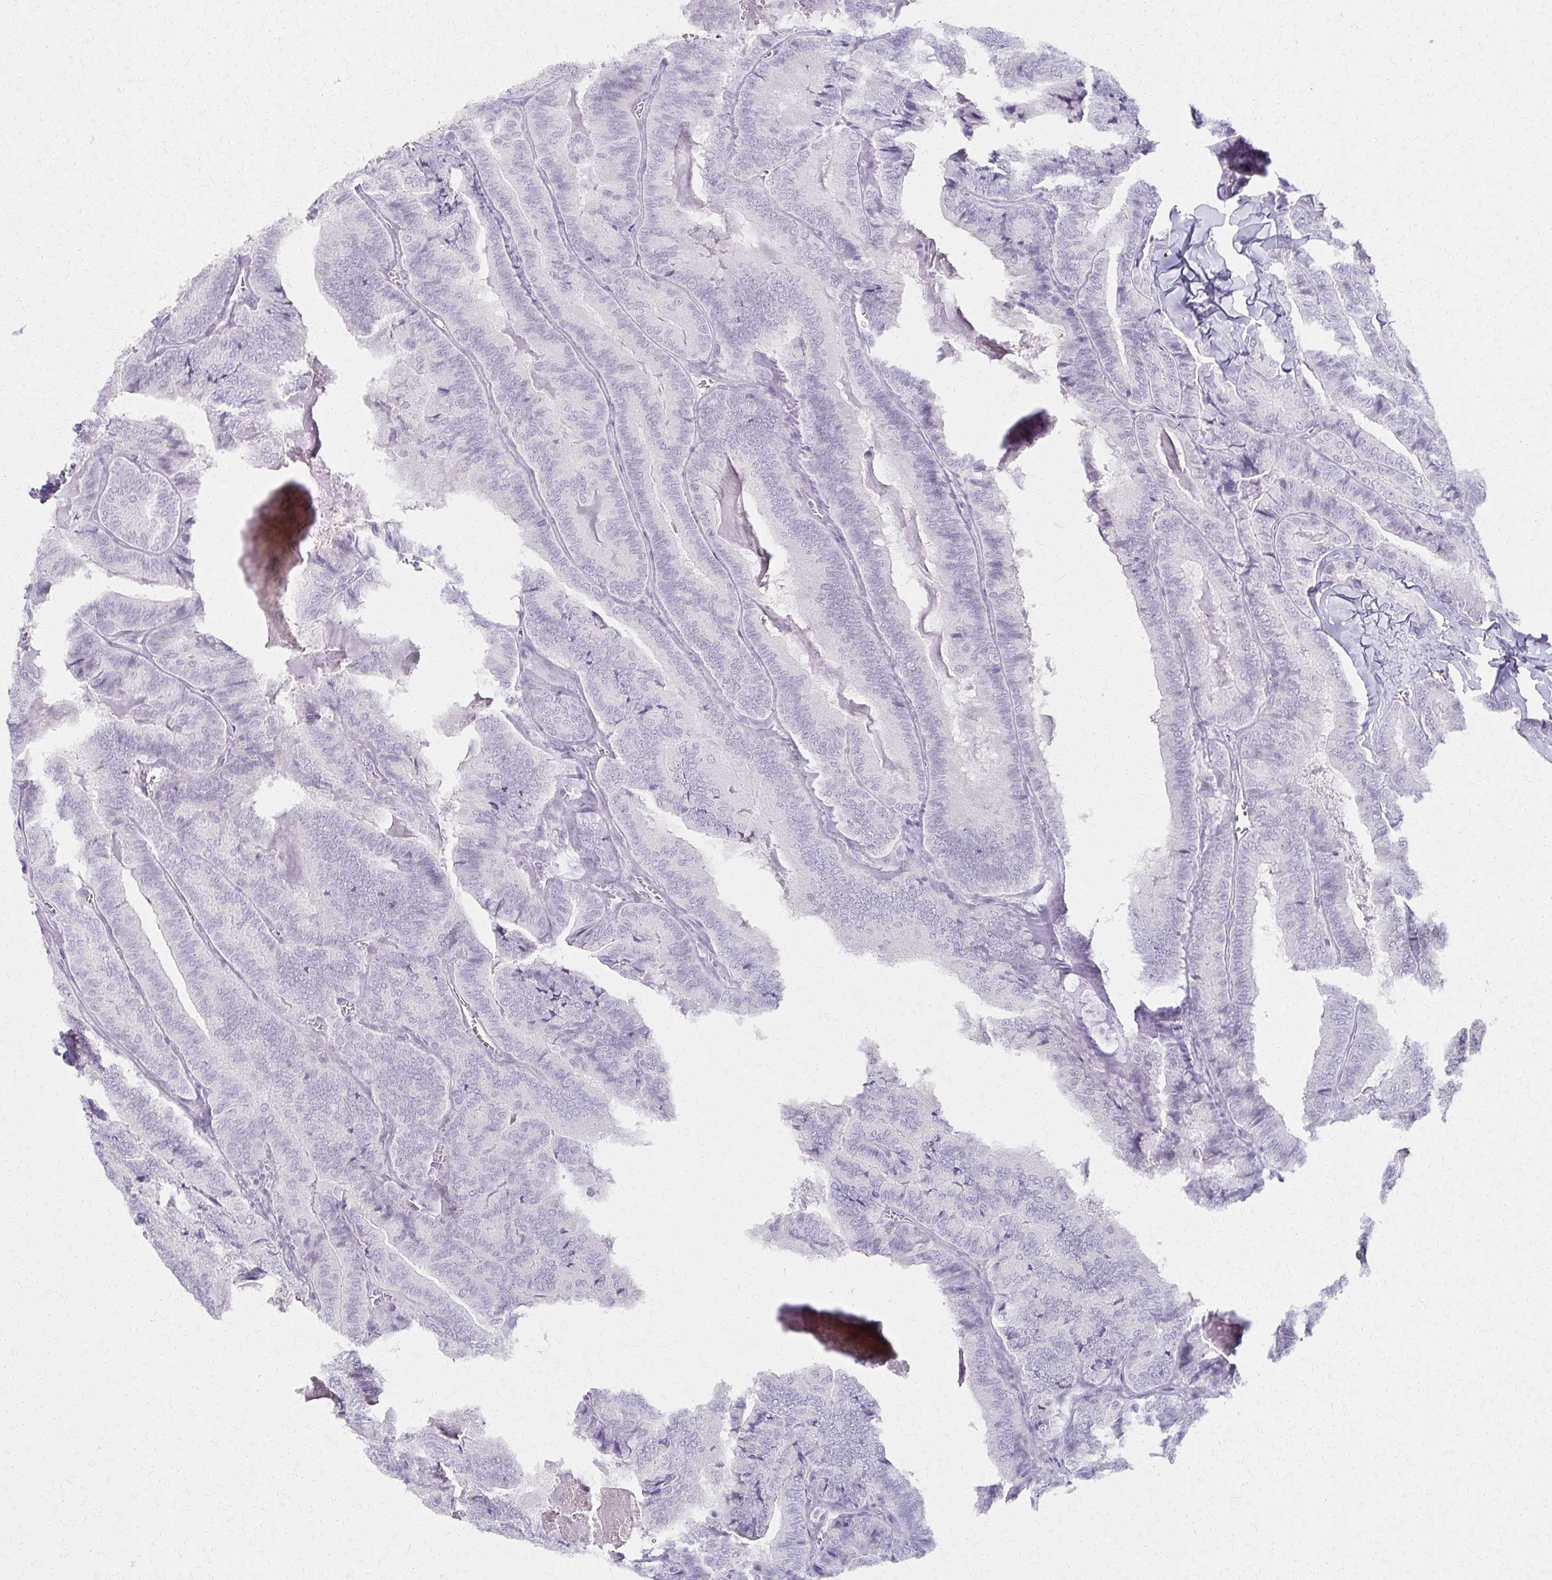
{"staining": {"intensity": "negative", "quantity": "none", "location": "none"}, "tissue": "thyroid cancer", "cell_type": "Tumor cells", "image_type": "cancer", "snomed": [{"axis": "morphology", "description": "Papillary adenocarcinoma, NOS"}, {"axis": "topography", "description": "Thyroid gland"}], "caption": "The immunohistochemistry (IHC) micrograph has no significant expression in tumor cells of papillary adenocarcinoma (thyroid) tissue.", "gene": "MORC4", "patient": {"sex": "female", "age": 75}}